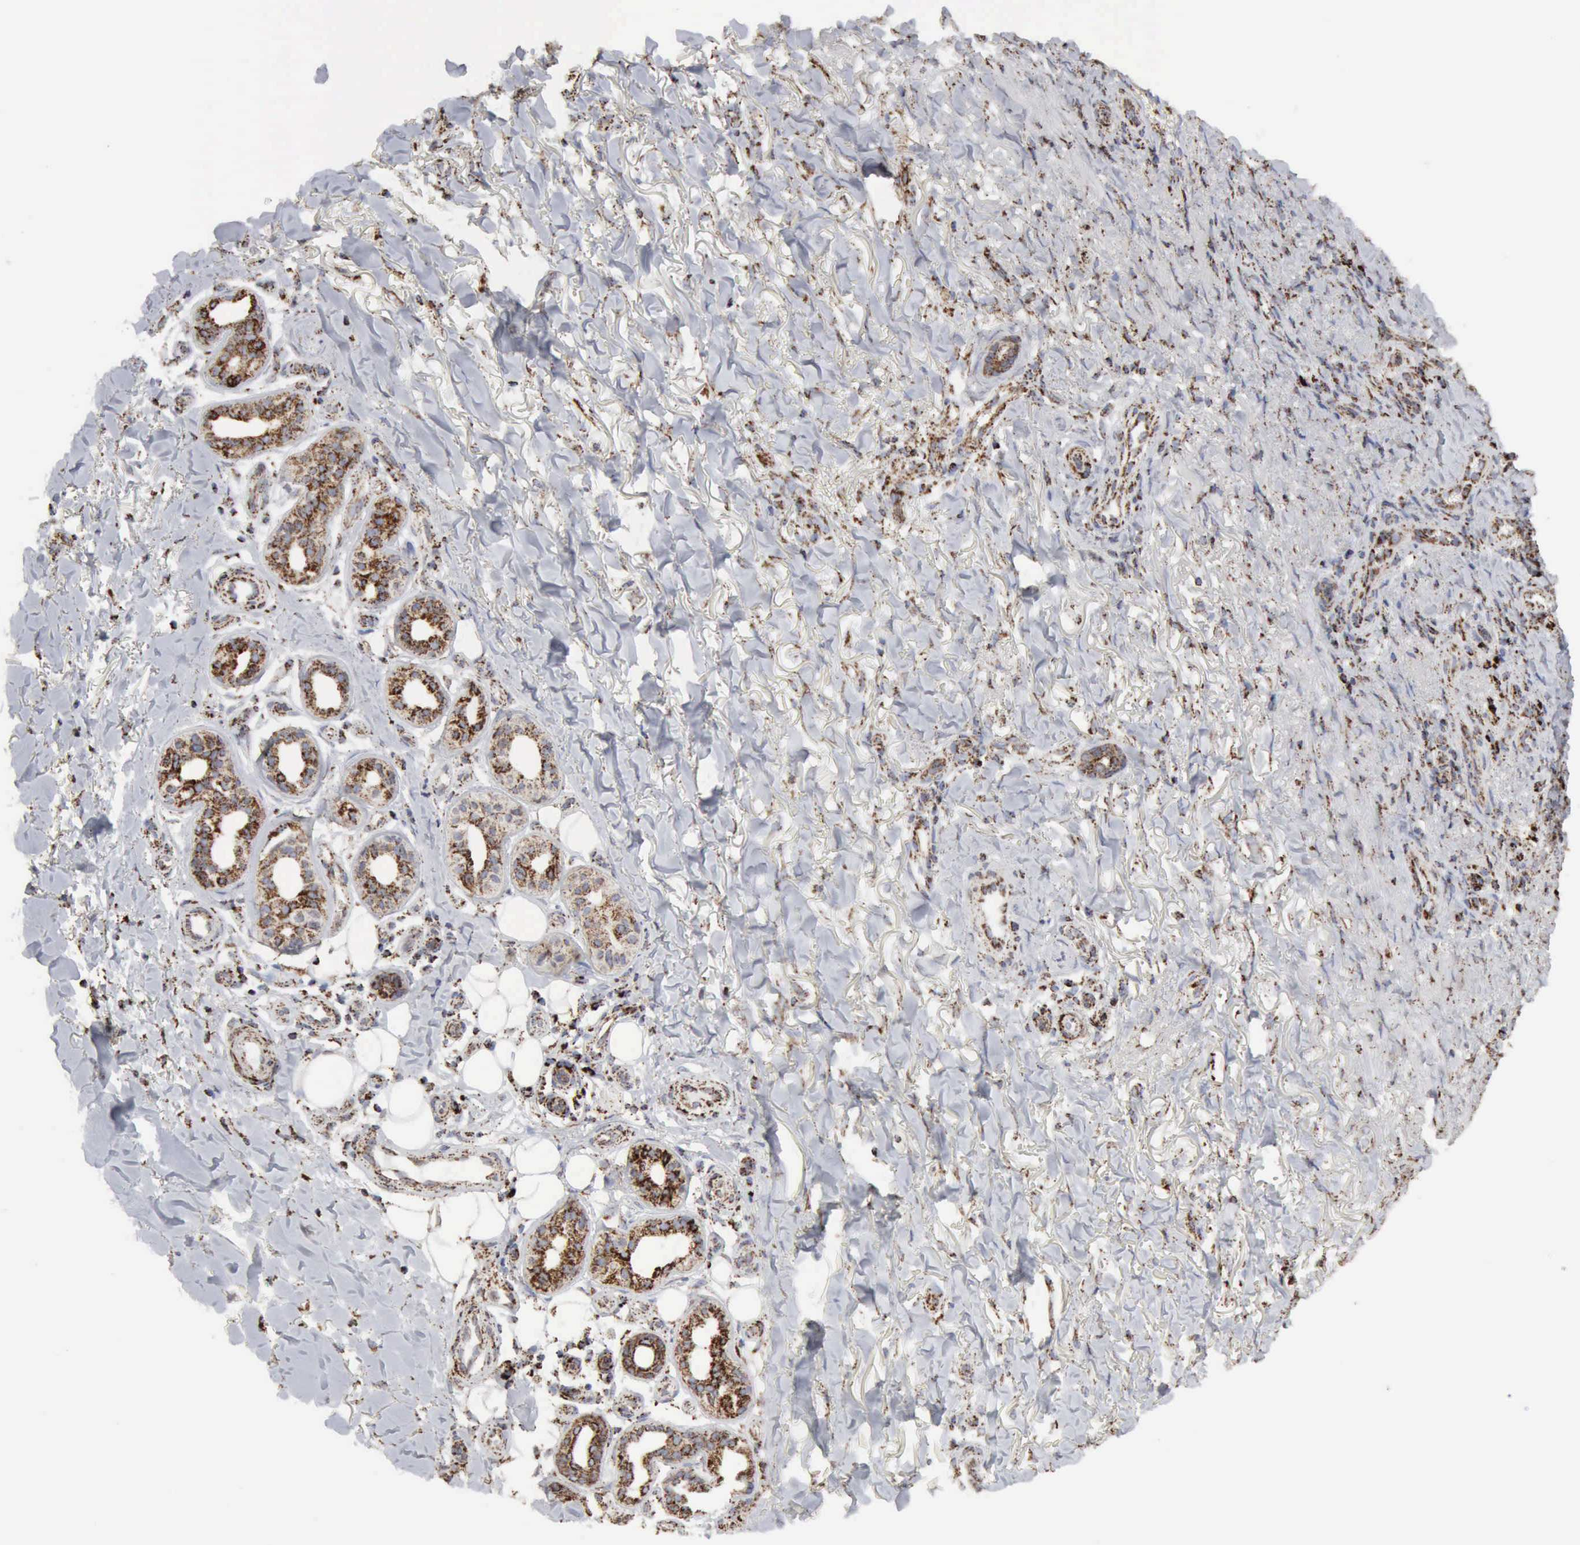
{"staining": {"intensity": "moderate", "quantity": "25%-75%", "location": "cytoplasmic/membranous"}, "tissue": "skin cancer", "cell_type": "Tumor cells", "image_type": "cancer", "snomed": [{"axis": "morphology", "description": "Basal cell carcinoma"}, {"axis": "topography", "description": "Skin"}], "caption": "Brown immunohistochemical staining in human basal cell carcinoma (skin) shows moderate cytoplasmic/membranous staining in about 25%-75% of tumor cells.", "gene": "ACO2", "patient": {"sex": "male", "age": 81}}